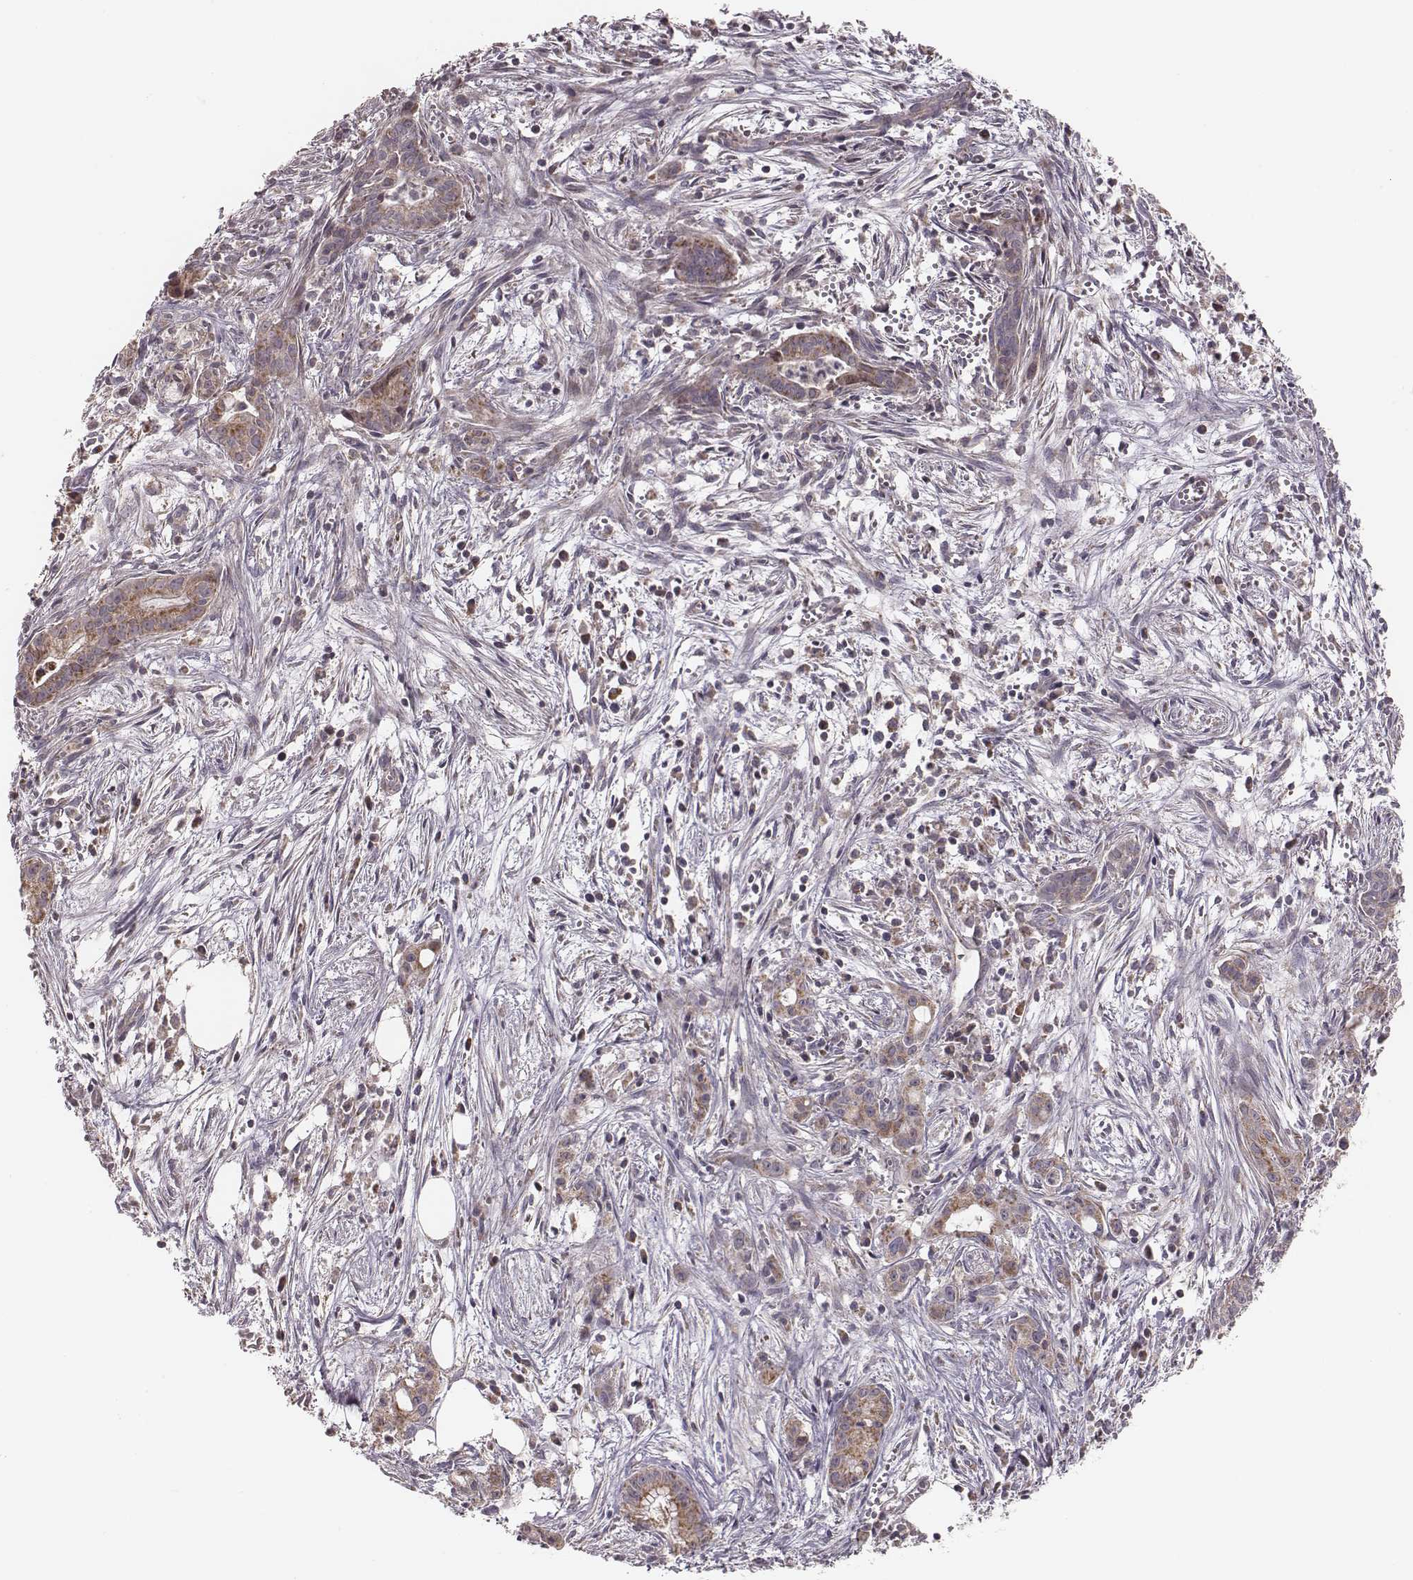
{"staining": {"intensity": "moderate", "quantity": "25%-75%", "location": "cytoplasmic/membranous"}, "tissue": "pancreatic cancer", "cell_type": "Tumor cells", "image_type": "cancer", "snomed": [{"axis": "morphology", "description": "Adenocarcinoma, NOS"}, {"axis": "topography", "description": "Pancreas"}], "caption": "Immunohistochemistry (IHC) micrograph of neoplastic tissue: pancreatic adenocarcinoma stained using immunohistochemistry reveals medium levels of moderate protein expression localized specifically in the cytoplasmic/membranous of tumor cells, appearing as a cytoplasmic/membranous brown color.", "gene": "MRPS27", "patient": {"sex": "male", "age": 48}}